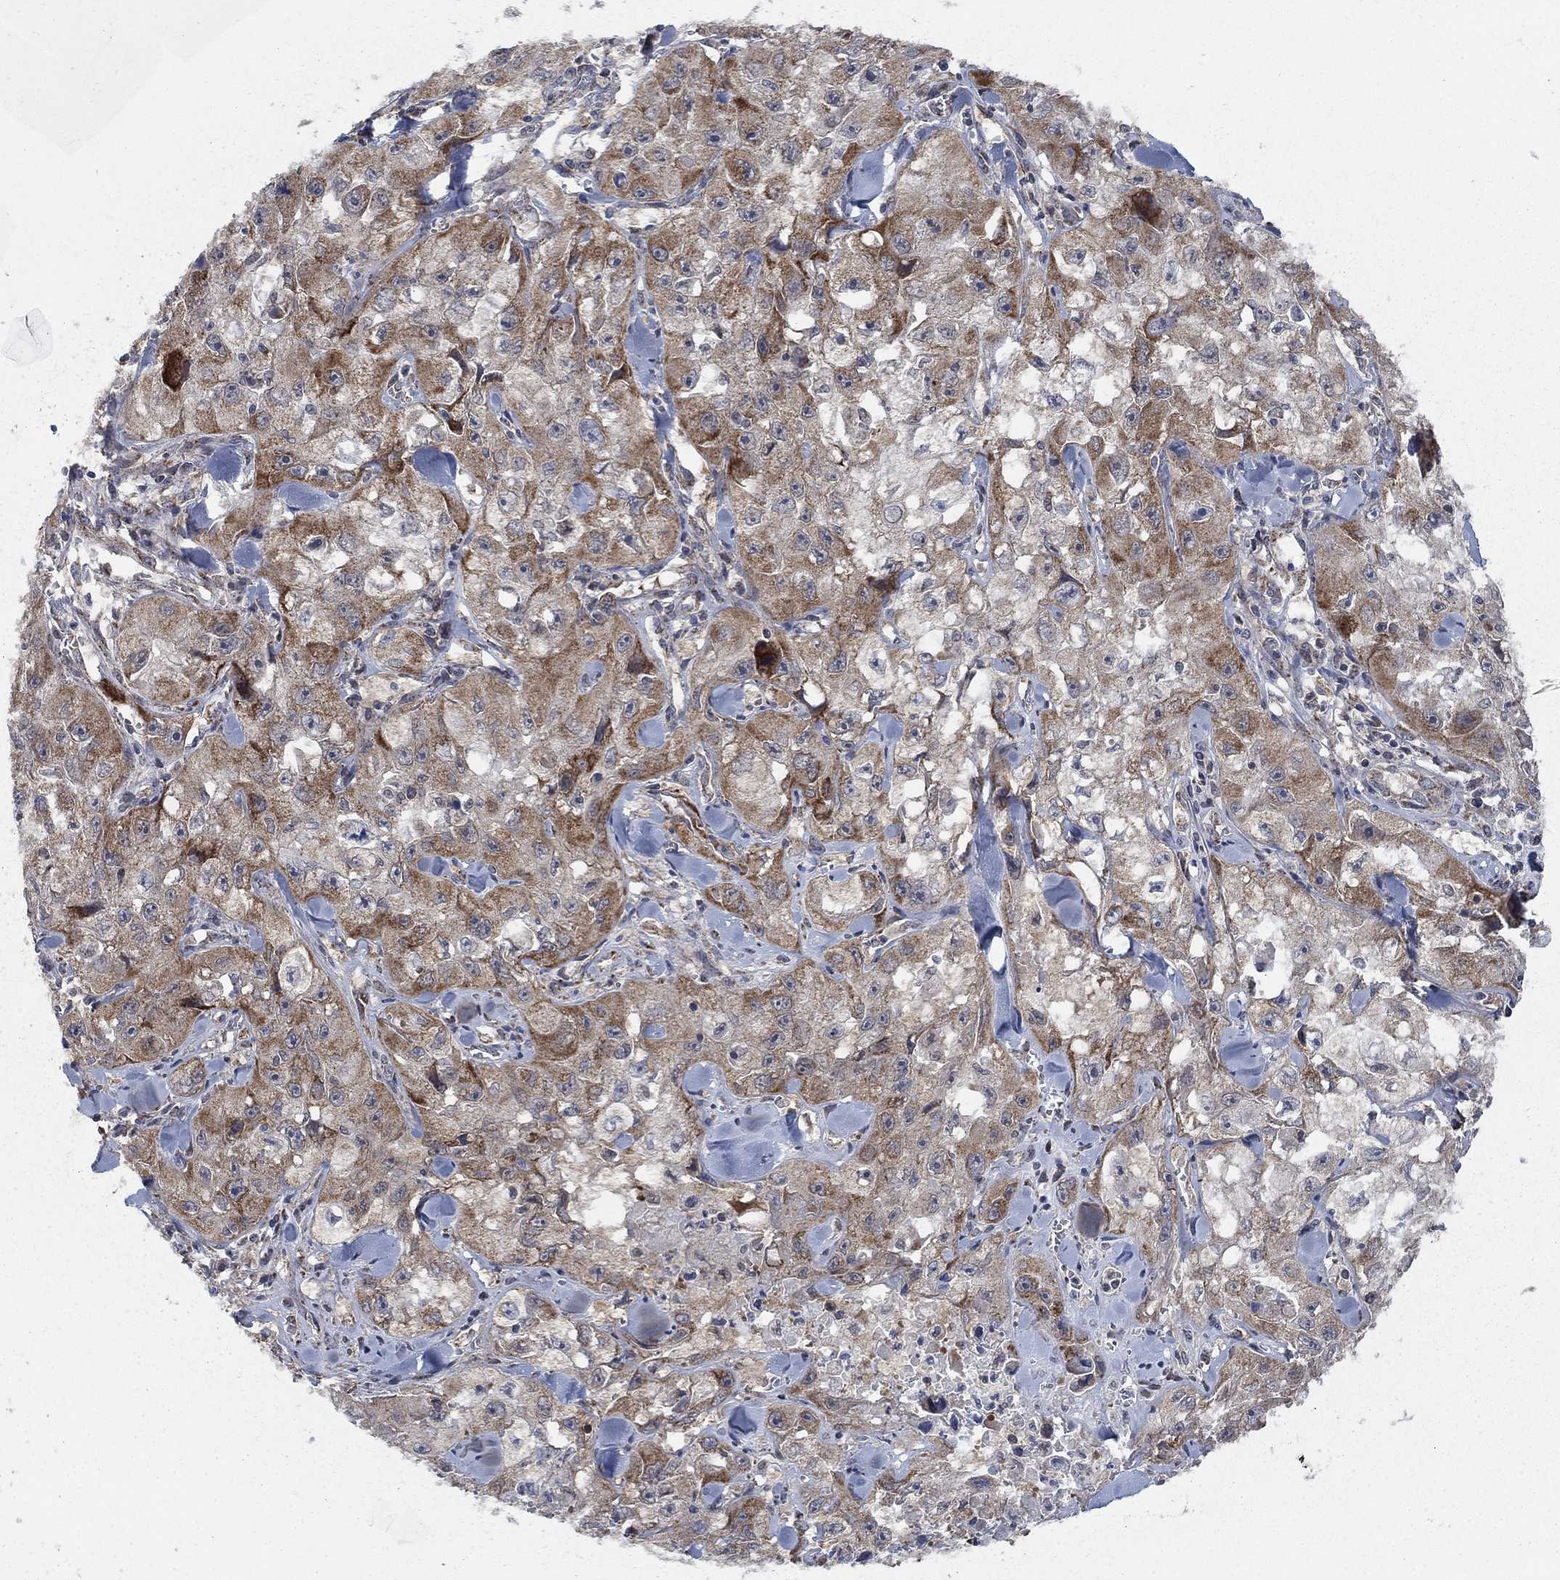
{"staining": {"intensity": "moderate", "quantity": ">75%", "location": "cytoplasmic/membranous"}, "tissue": "skin cancer", "cell_type": "Tumor cells", "image_type": "cancer", "snomed": [{"axis": "morphology", "description": "Squamous cell carcinoma, NOS"}, {"axis": "topography", "description": "Skin"}, {"axis": "topography", "description": "Subcutis"}], "caption": "Immunohistochemical staining of human skin cancer (squamous cell carcinoma) reveals medium levels of moderate cytoplasmic/membranous expression in approximately >75% of tumor cells.", "gene": "NME7", "patient": {"sex": "male", "age": 73}}